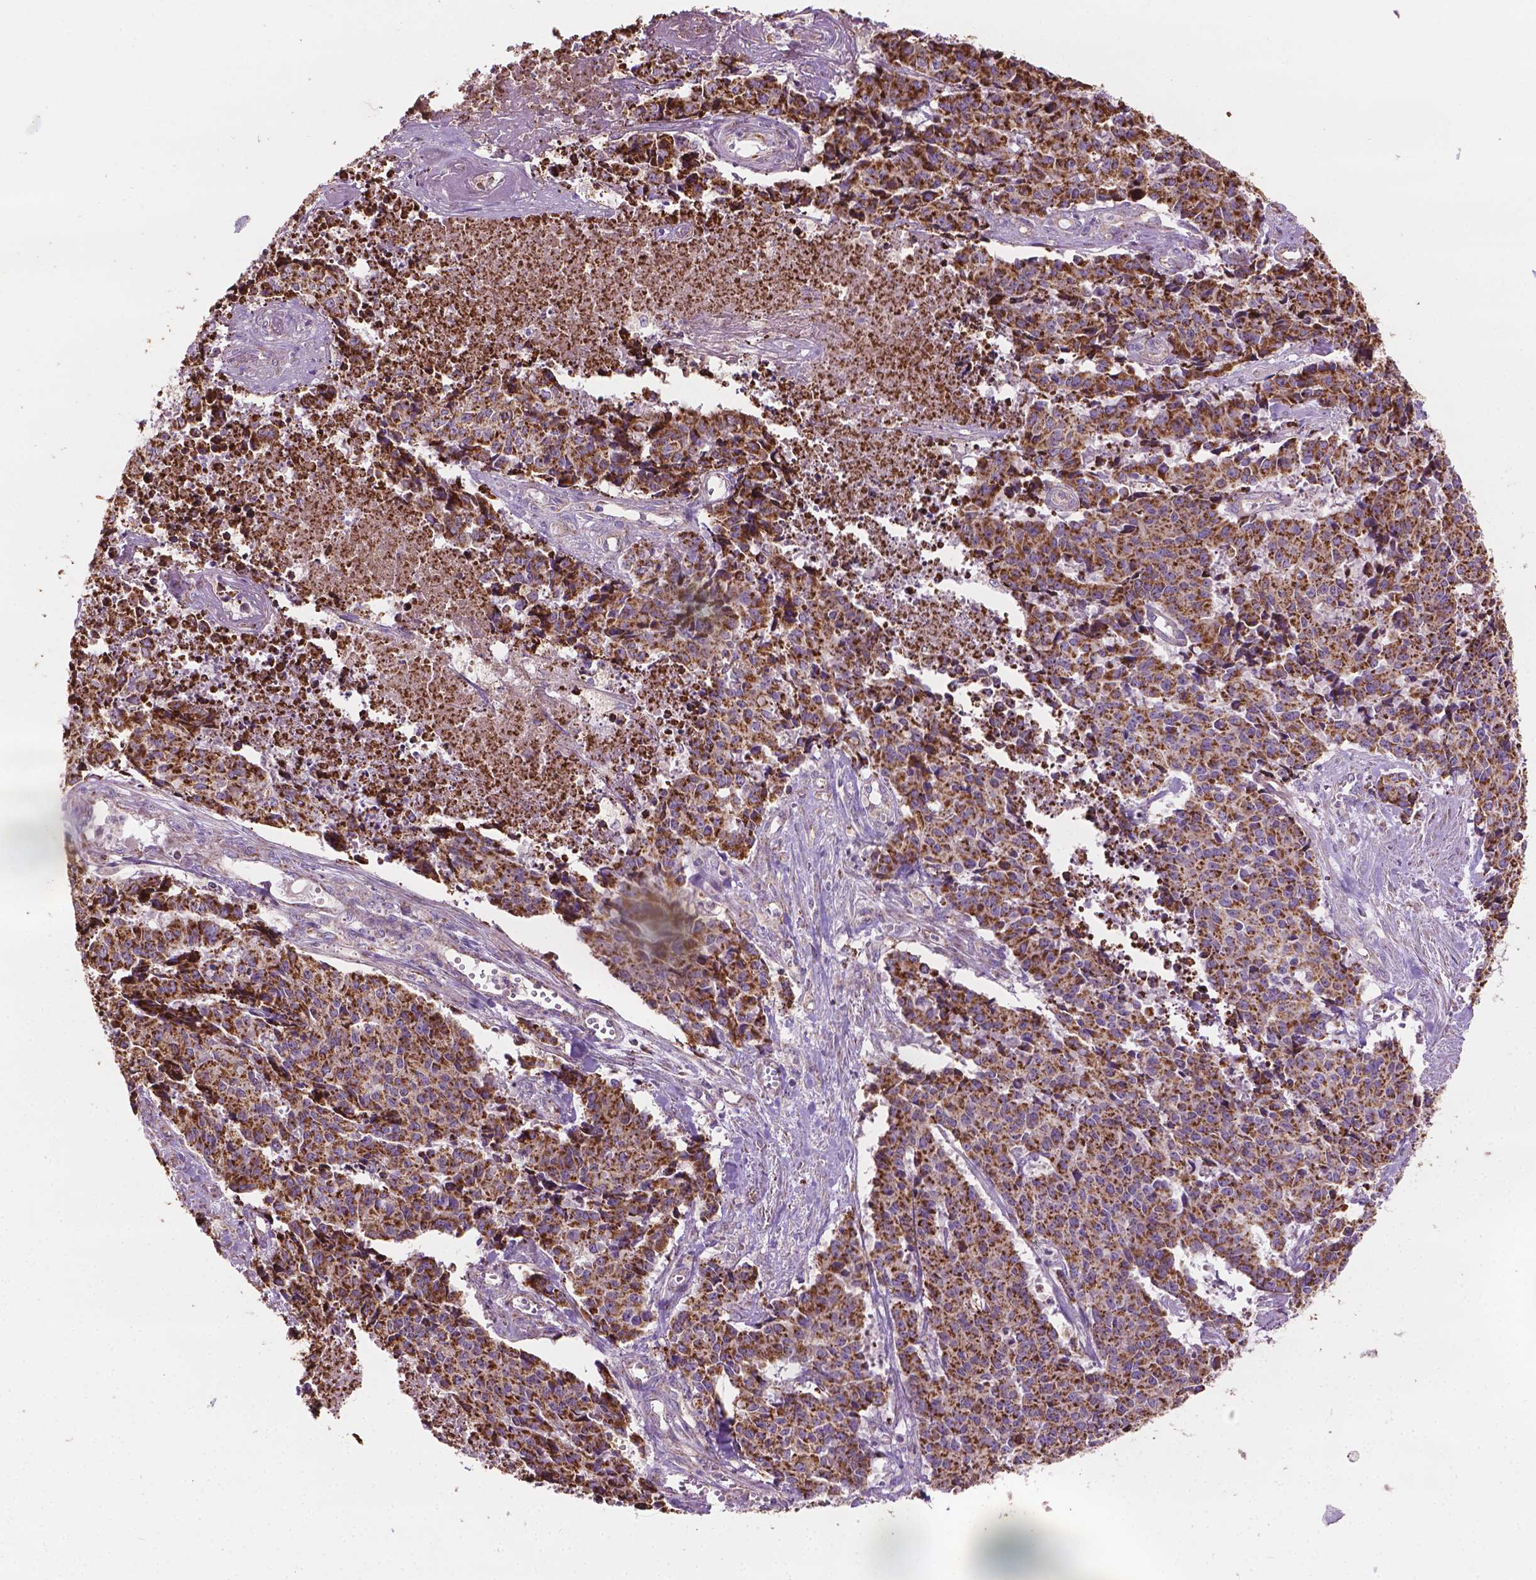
{"staining": {"intensity": "strong", "quantity": ">75%", "location": "cytoplasmic/membranous"}, "tissue": "cervical cancer", "cell_type": "Tumor cells", "image_type": "cancer", "snomed": [{"axis": "morphology", "description": "Squamous cell carcinoma, NOS"}, {"axis": "topography", "description": "Cervix"}], "caption": "An image showing strong cytoplasmic/membranous expression in approximately >75% of tumor cells in squamous cell carcinoma (cervical), as visualized by brown immunohistochemical staining.", "gene": "PIBF1", "patient": {"sex": "female", "age": 28}}